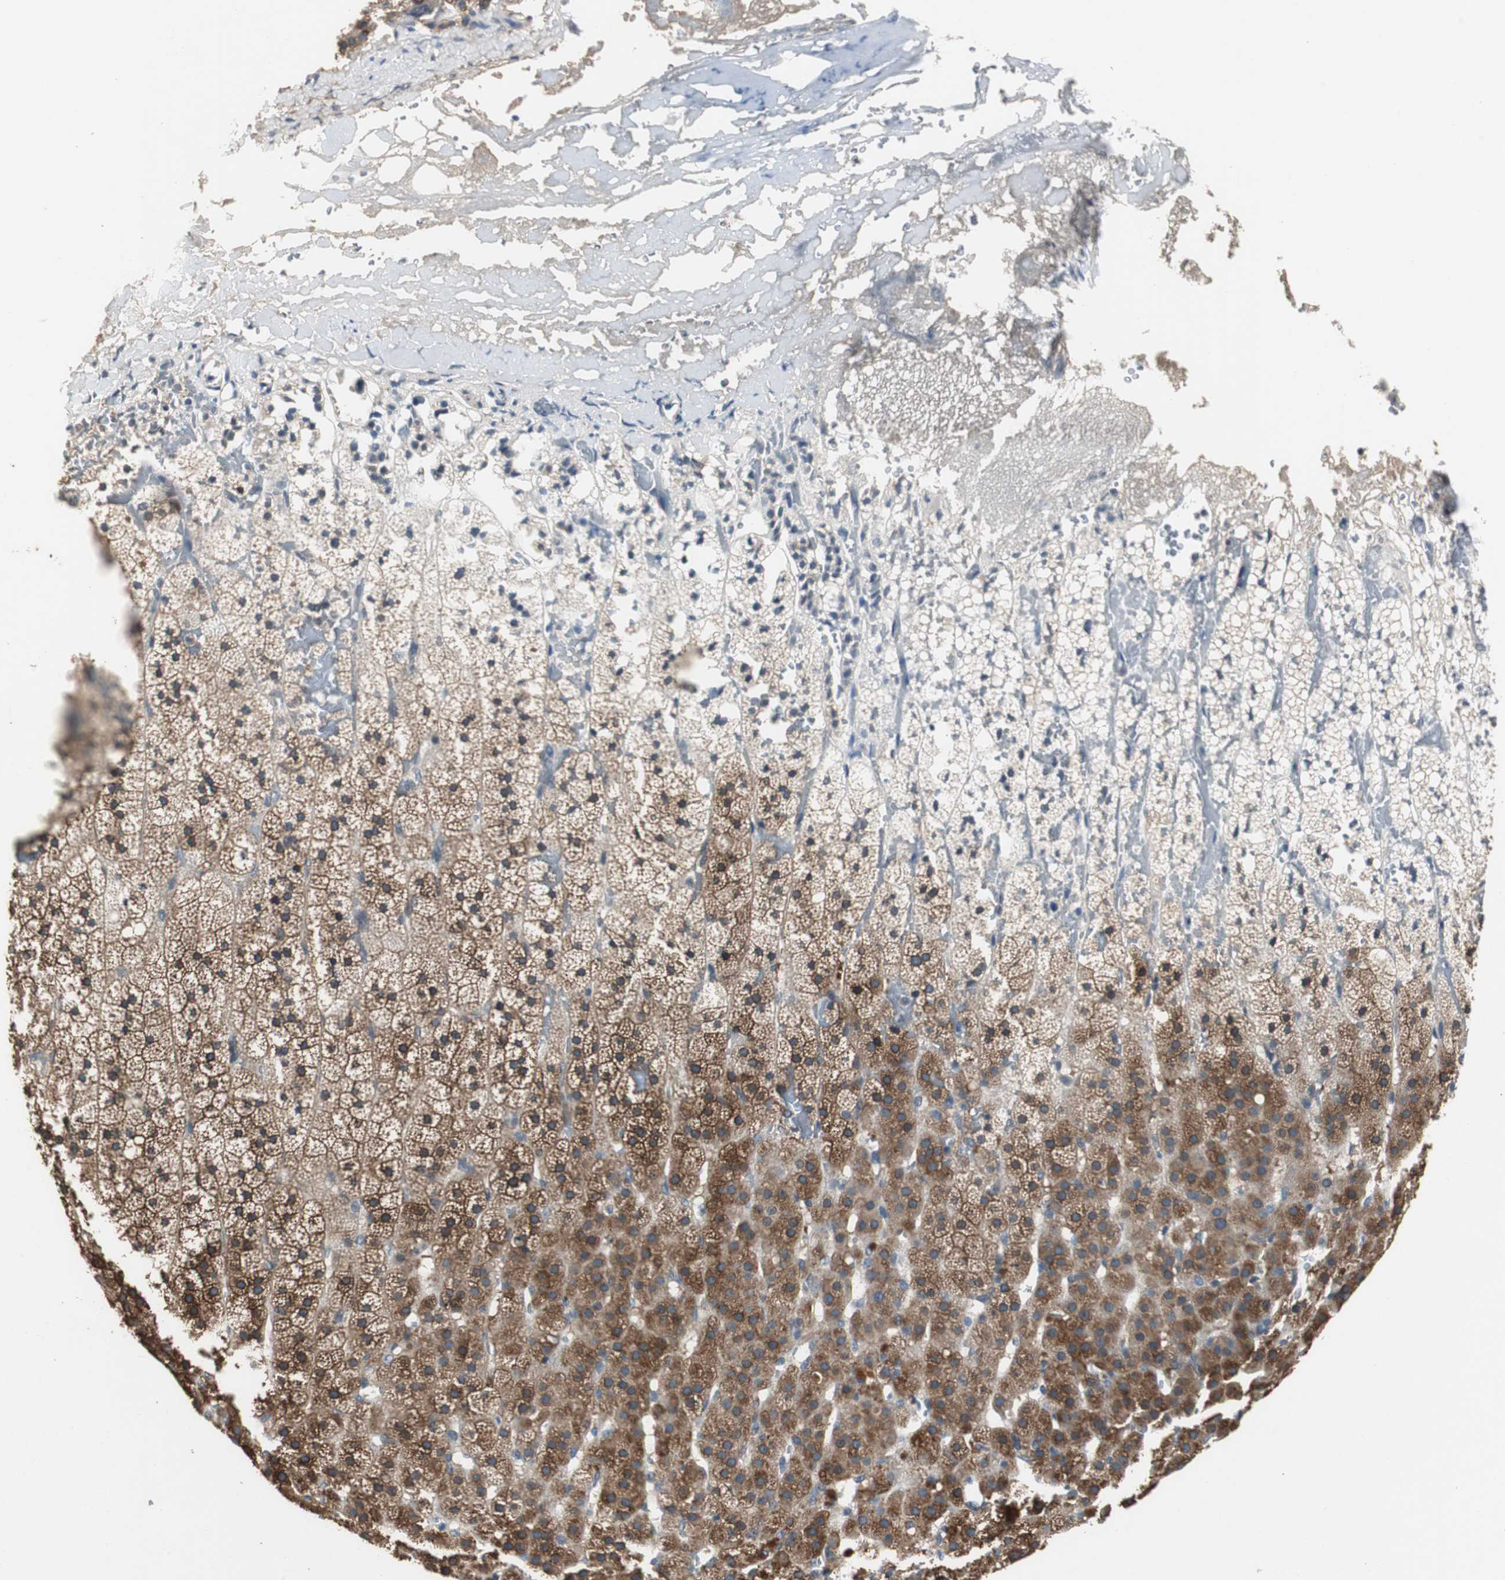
{"staining": {"intensity": "strong", "quantity": "25%-75%", "location": "cytoplasmic/membranous"}, "tissue": "adrenal gland", "cell_type": "Glandular cells", "image_type": "normal", "snomed": [{"axis": "morphology", "description": "Normal tissue, NOS"}, {"axis": "topography", "description": "Adrenal gland"}], "caption": "Immunohistochemical staining of normal human adrenal gland exhibits high levels of strong cytoplasmic/membranous expression in about 25%-75% of glandular cells.", "gene": "PTPRN2", "patient": {"sex": "male", "age": 35}}